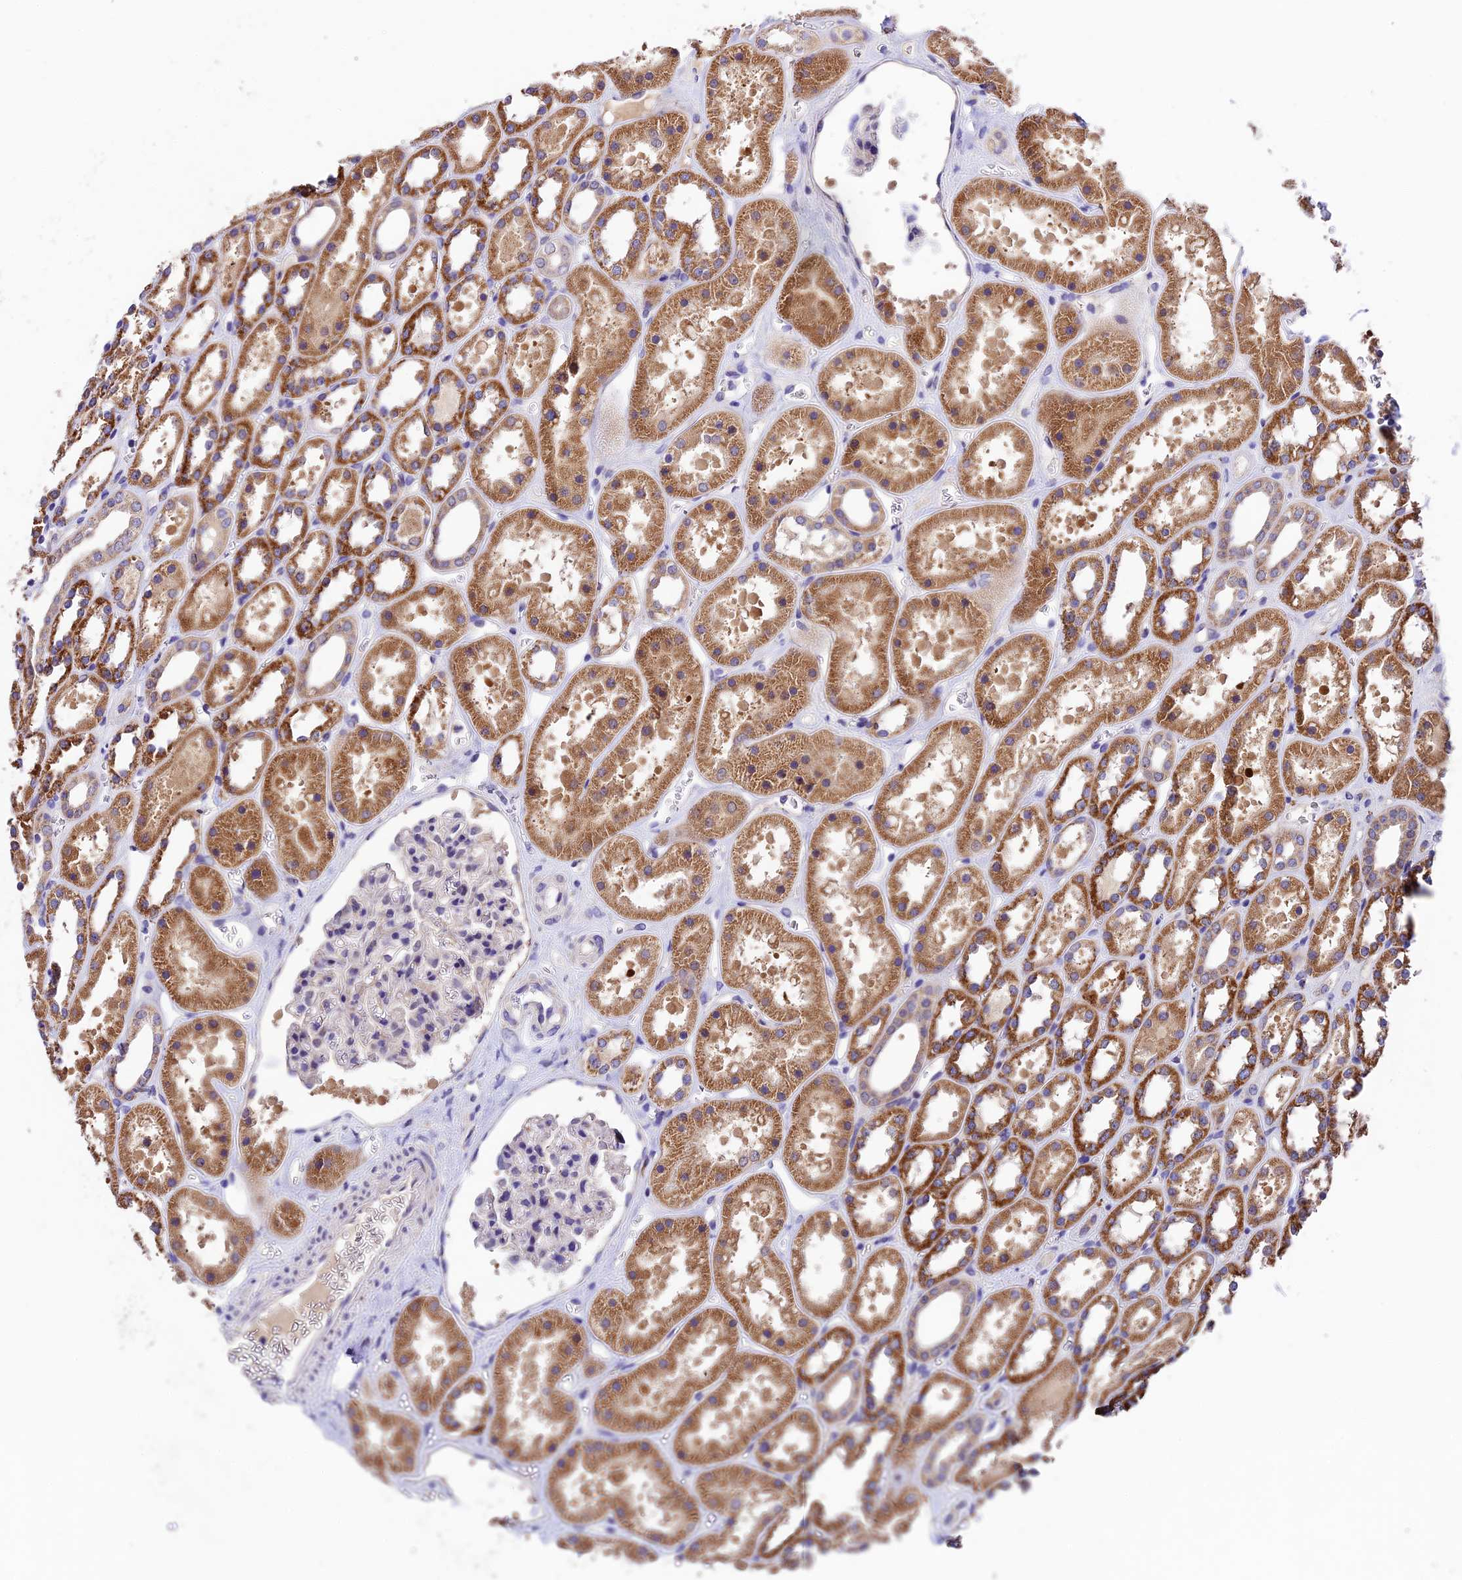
{"staining": {"intensity": "negative", "quantity": "none", "location": "none"}, "tissue": "kidney", "cell_type": "Cells in glomeruli", "image_type": "normal", "snomed": [{"axis": "morphology", "description": "Normal tissue, NOS"}, {"axis": "topography", "description": "Kidney"}], "caption": "An image of kidney stained for a protein displays no brown staining in cells in glomeruli. The staining was performed using DAB to visualize the protein expression in brown, while the nuclei were stained in blue with hematoxylin (Magnification: 20x).", "gene": "SBNO2", "patient": {"sex": "female", "age": 41}}